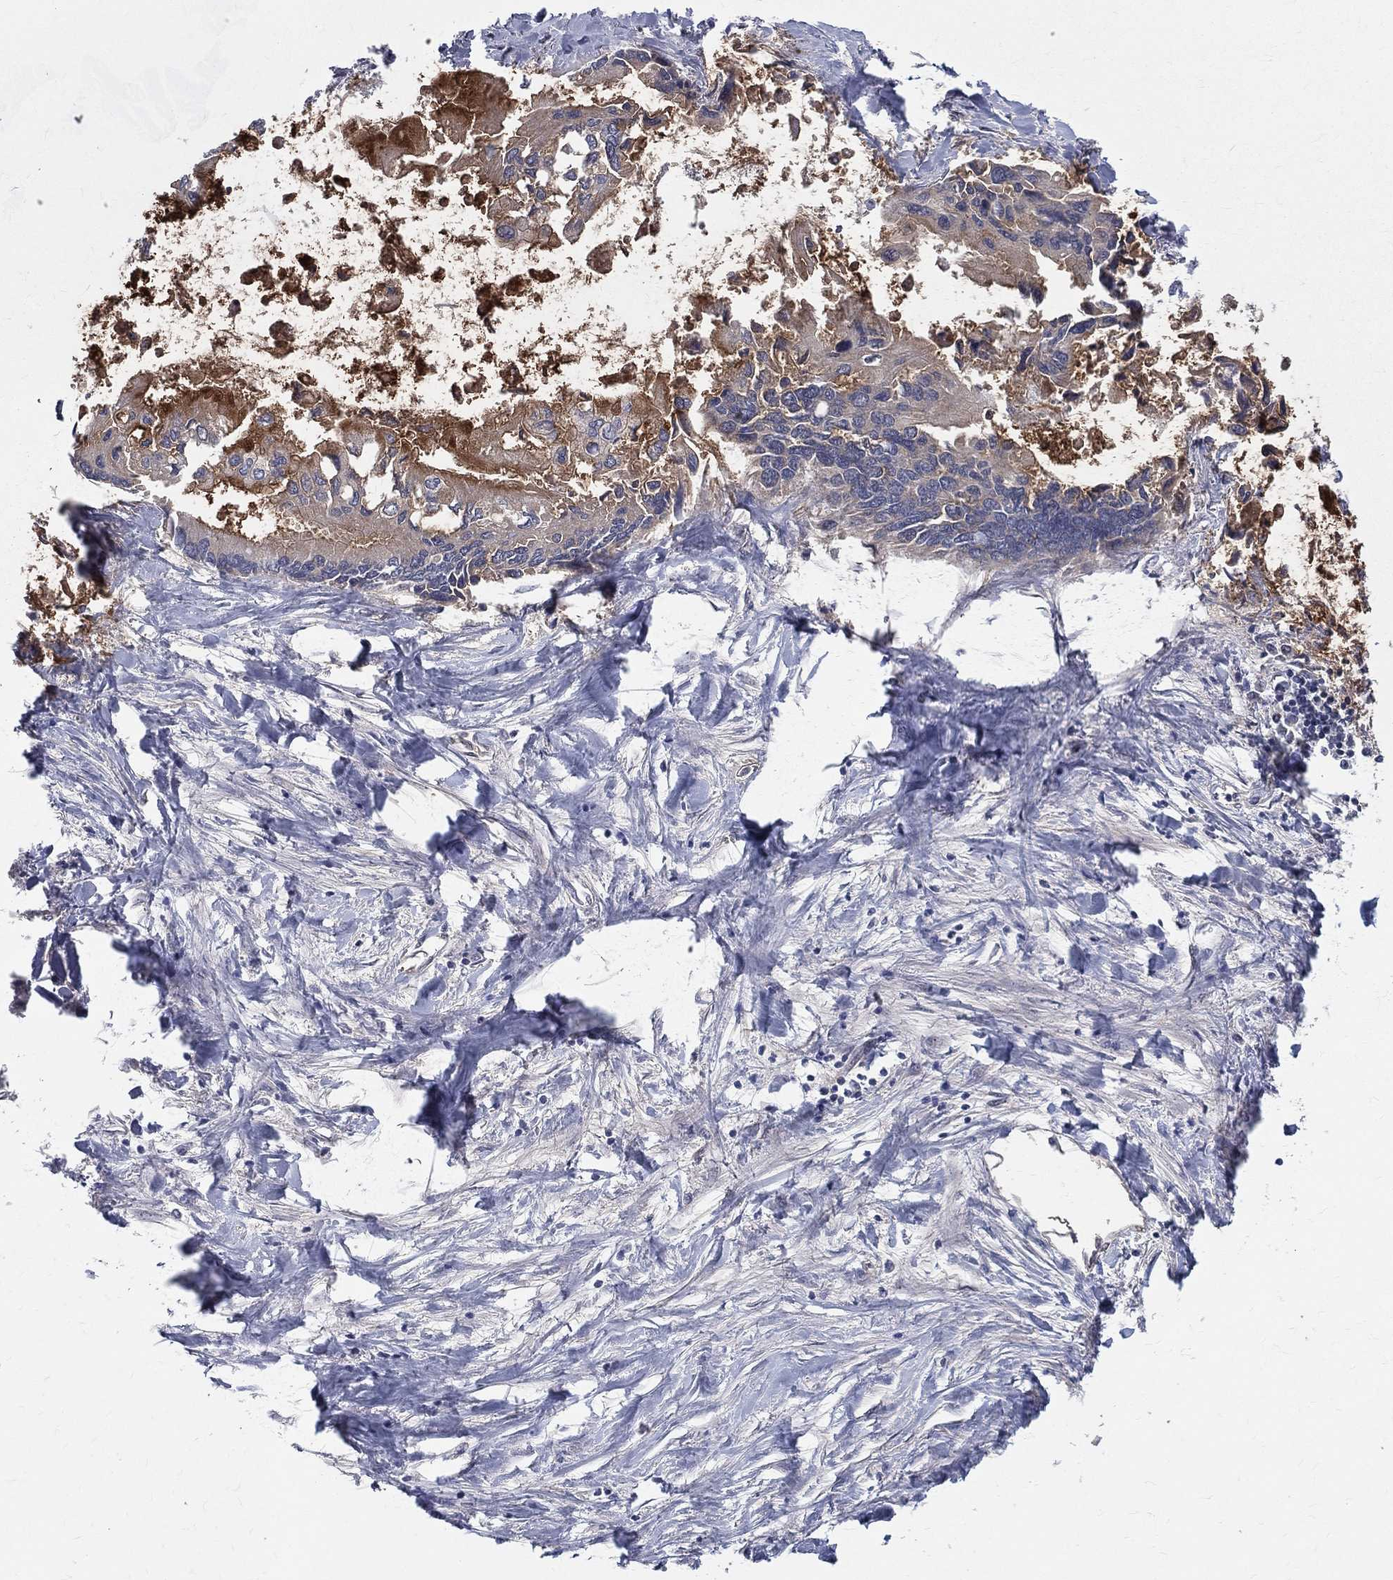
{"staining": {"intensity": "moderate", "quantity": "<25%", "location": "cytoplasmic/membranous"}, "tissue": "liver cancer", "cell_type": "Tumor cells", "image_type": "cancer", "snomed": [{"axis": "morphology", "description": "Cholangiocarcinoma"}, {"axis": "topography", "description": "Liver"}], "caption": "High-power microscopy captured an immunohistochemistry (IHC) histopathology image of liver cholangiocarcinoma, revealing moderate cytoplasmic/membranous positivity in approximately <25% of tumor cells.", "gene": "POMZP3", "patient": {"sex": "male", "age": 66}}